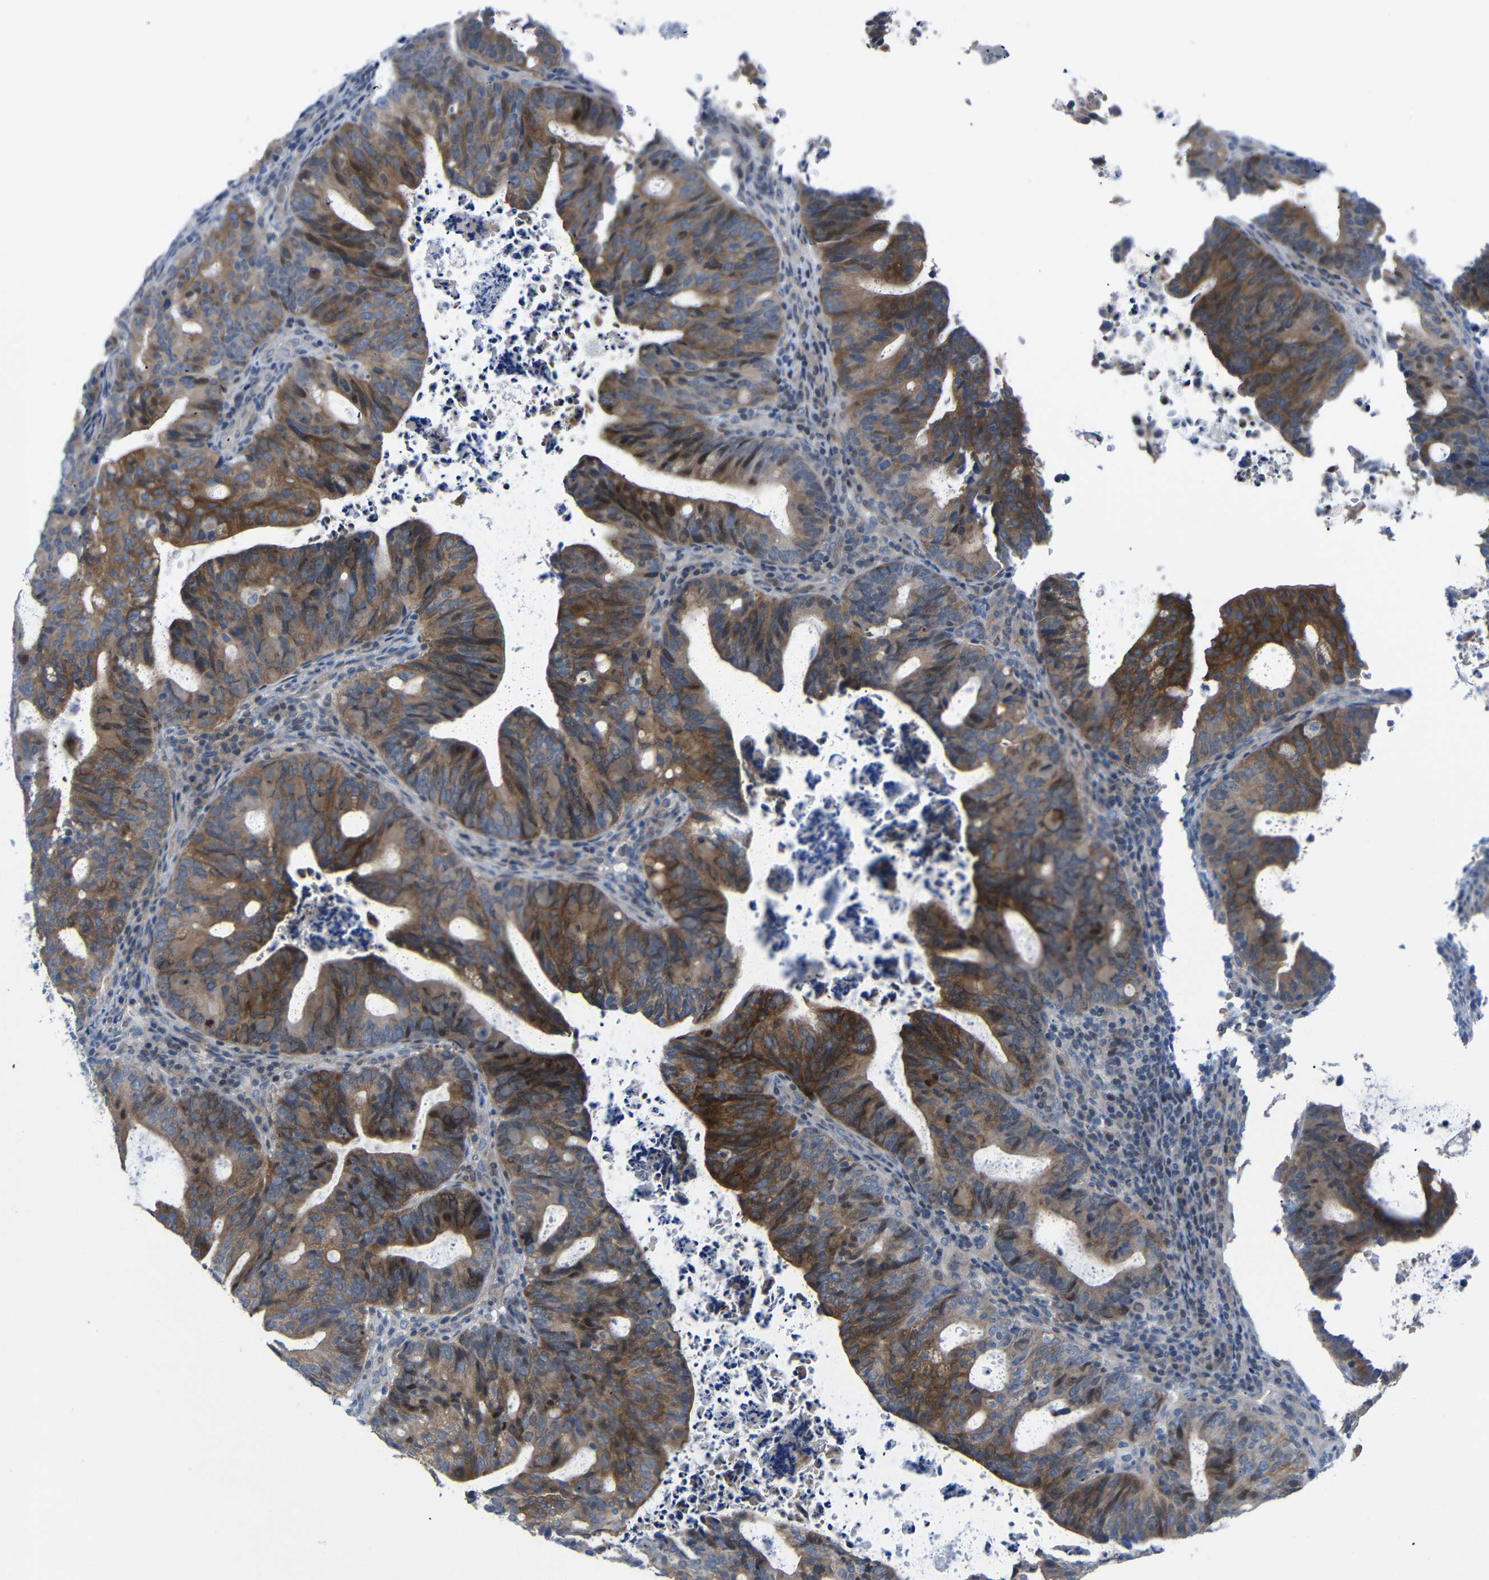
{"staining": {"intensity": "moderate", "quantity": ">75%", "location": "cytoplasmic/membranous"}, "tissue": "endometrial cancer", "cell_type": "Tumor cells", "image_type": "cancer", "snomed": [{"axis": "morphology", "description": "Adenocarcinoma, NOS"}, {"axis": "topography", "description": "Uterus"}], "caption": "A high-resolution histopathology image shows IHC staining of adenocarcinoma (endometrial), which demonstrates moderate cytoplasmic/membranous staining in about >75% of tumor cells.", "gene": "CMTM1", "patient": {"sex": "female", "age": 83}}